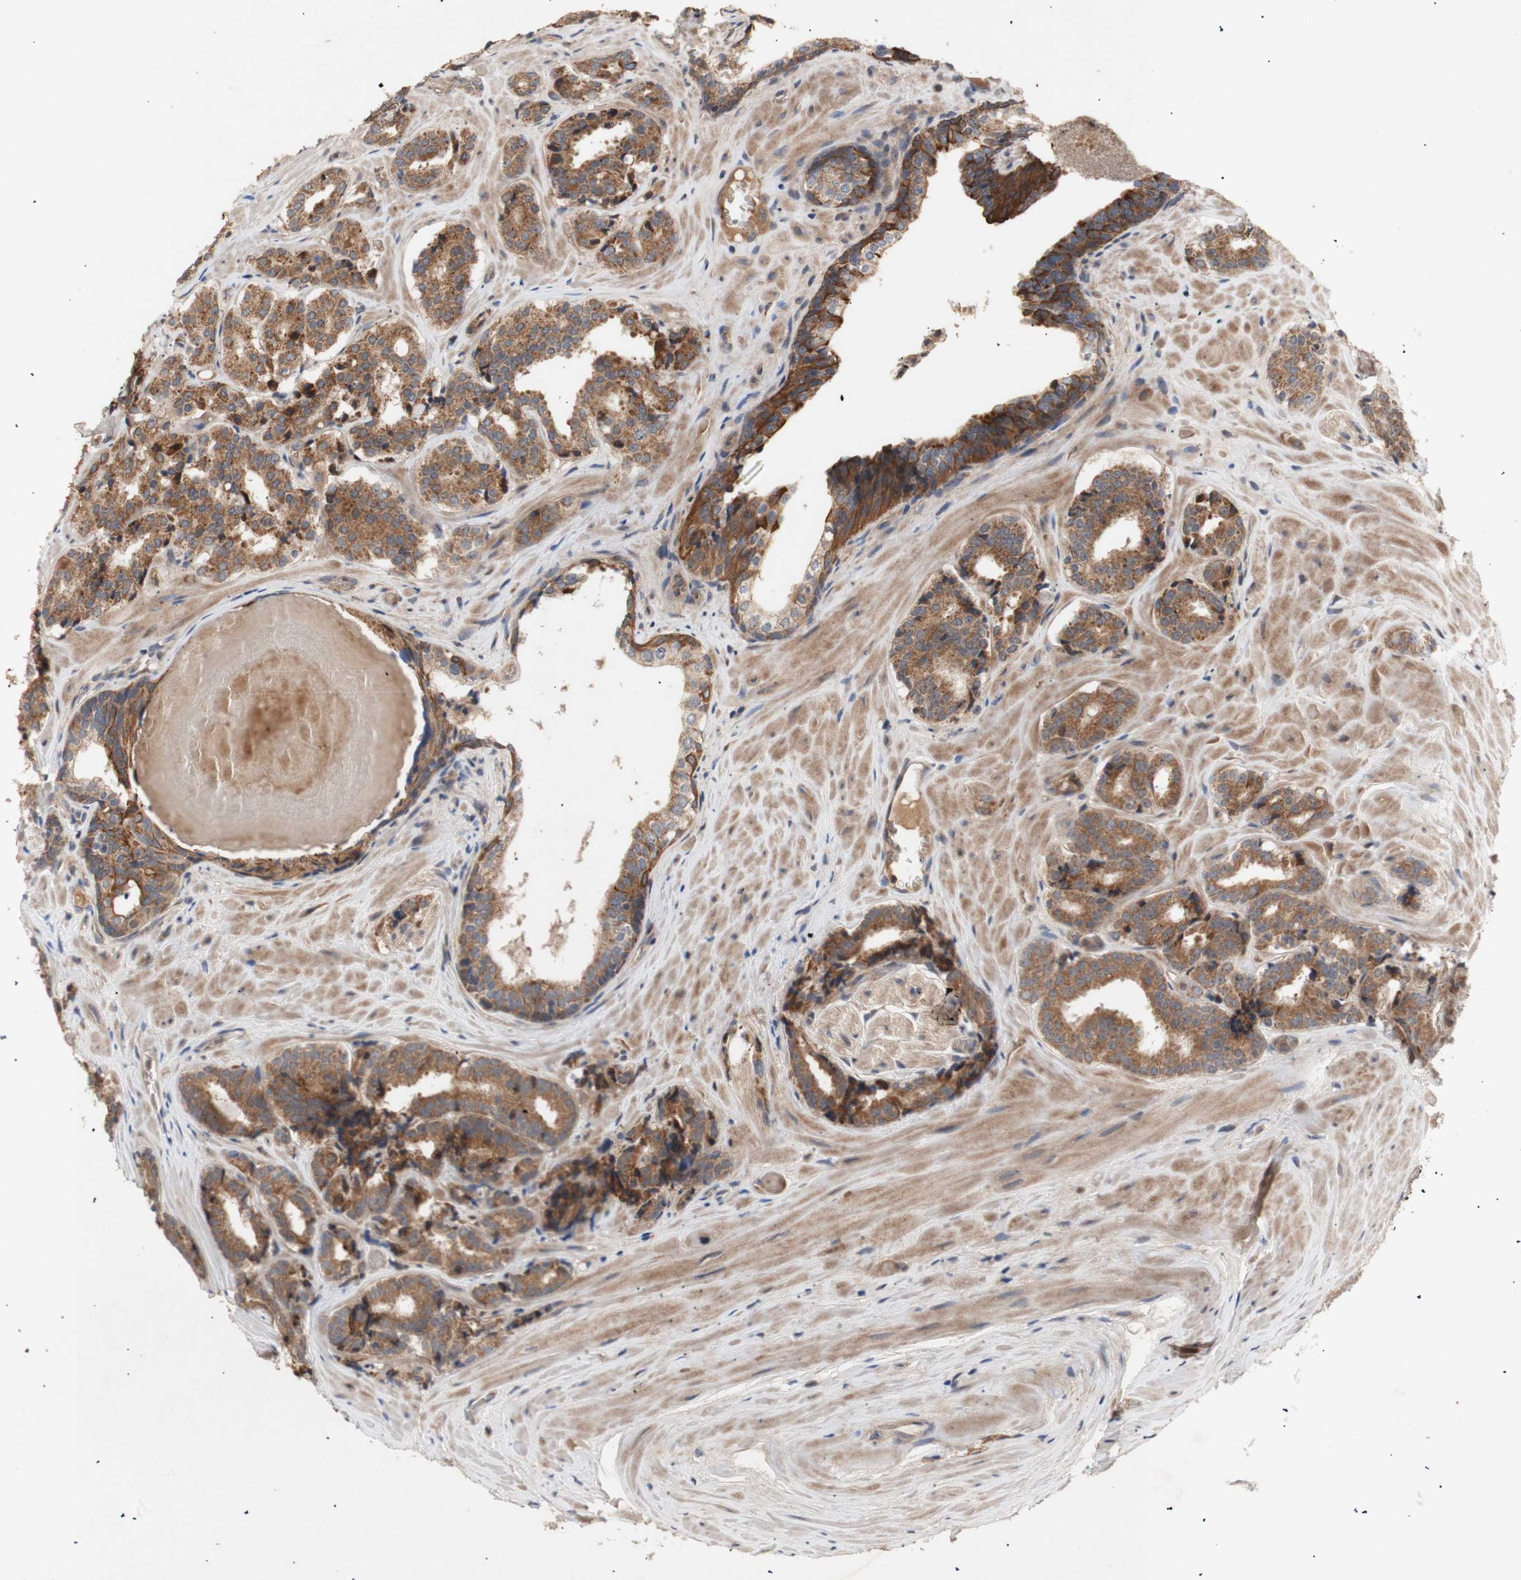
{"staining": {"intensity": "moderate", "quantity": ">75%", "location": "cytoplasmic/membranous"}, "tissue": "prostate cancer", "cell_type": "Tumor cells", "image_type": "cancer", "snomed": [{"axis": "morphology", "description": "Adenocarcinoma, High grade"}, {"axis": "topography", "description": "Prostate"}], "caption": "An immunohistochemistry histopathology image of tumor tissue is shown. Protein staining in brown labels moderate cytoplasmic/membranous positivity in prostate high-grade adenocarcinoma within tumor cells.", "gene": "PKN1", "patient": {"sex": "male", "age": 60}}